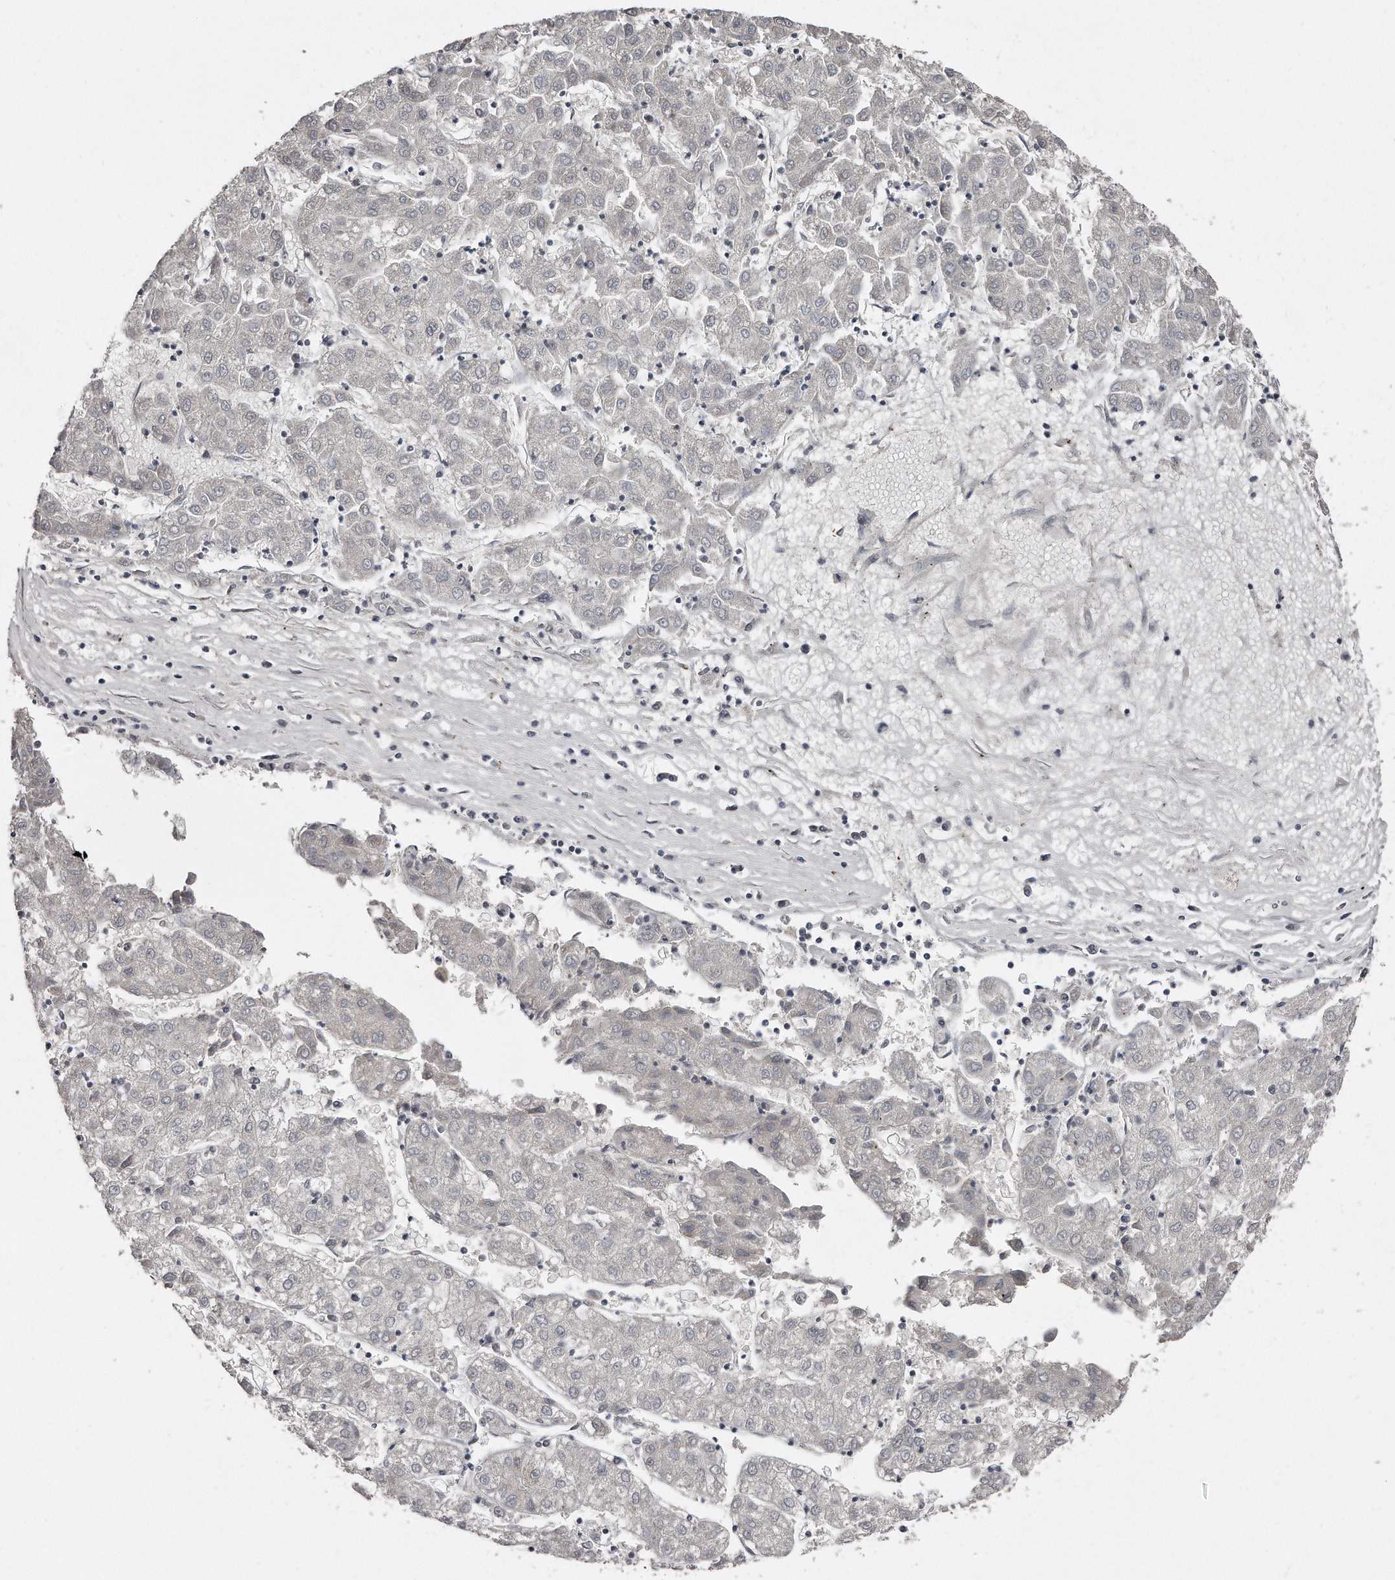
{"staining": {"intensity": "negative", "quantity": "none", "location": "none"}, "tissue": "liver cancer", "cell_type": "Tumor cells", "image_type": "cancer", "snomed": [{"axis": "morphology", "description": "Carcinoma, Hepatocellular, NOS"}, {"axis": "topography", "description": "Liver"}], "caption": "Immunohistochemistry (IHC) image of neoplastic tissue: human hepatocellular carcinoma (liver) stained with DAB (3,3'-diaminobenzidine) displays no significant protein staining in tumor cells. The staining was performed using DAB (3,3'-diaminobenzidine) to visualize the protein expression in brown, while the nuclei were stained in blue with hematoxylin (Magnification: 20x).", "gene": "LMOD1", "patient": {"sex": "male", "age": 72}}